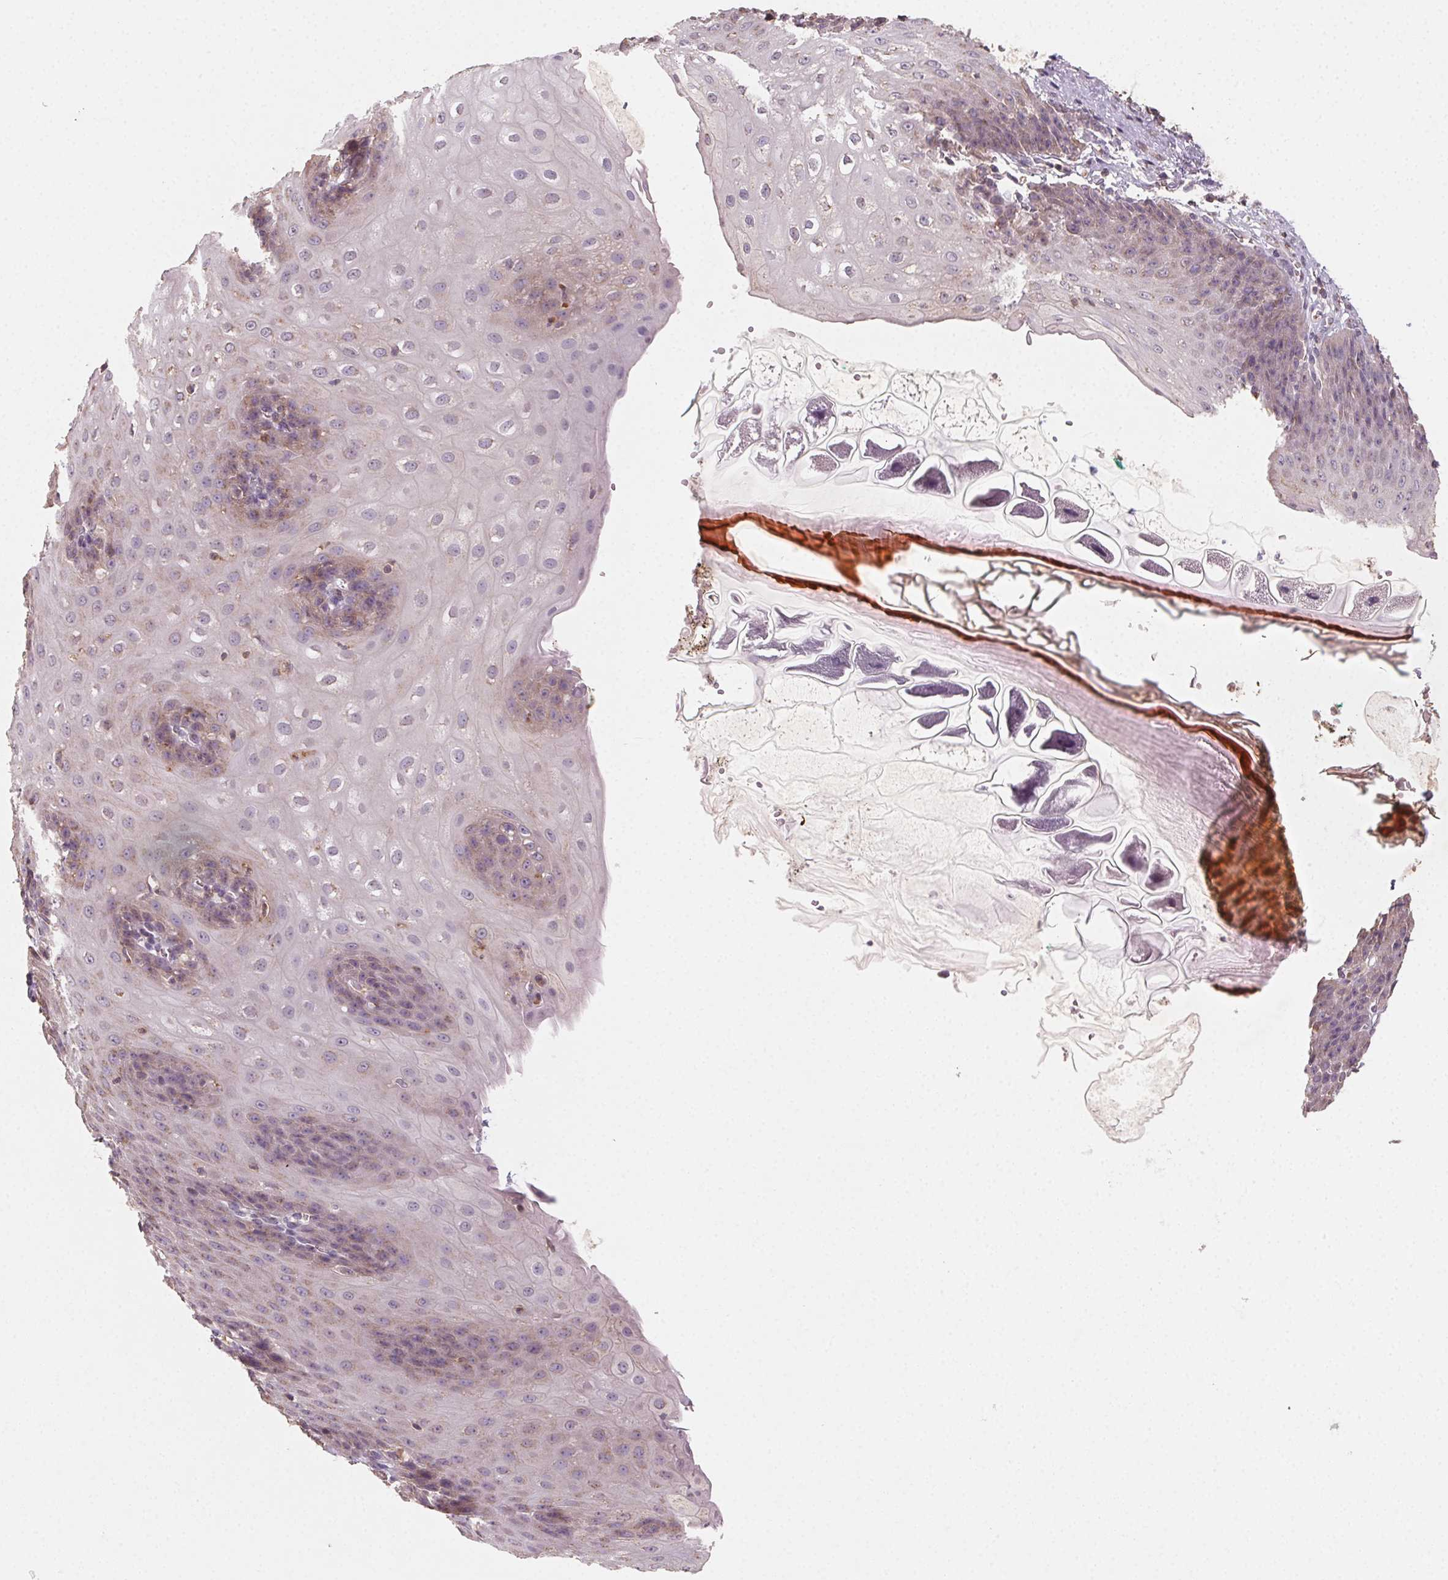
{"staining": {"intensity": "weak", "quantity": "25%-75%", "location": "cytoplasmic/membranous"}, "tissue": "esophagus", "cell_type": "Squamous epithelial cells", "image_type": "normal", "snomed": [{"axis": "morphology", "description": "Normal tissue, NOS"}, {"axis": "topography", "description": "Esophagus"}], "caption": "Squamous epithelial cells demonstrate low levels of weak cytoplasmic/membranous staining in approximately 25%-75% of cells in benign human esophagus.", "gene": "AP1S1", "patient": {"sex": "male", "age": 71}}